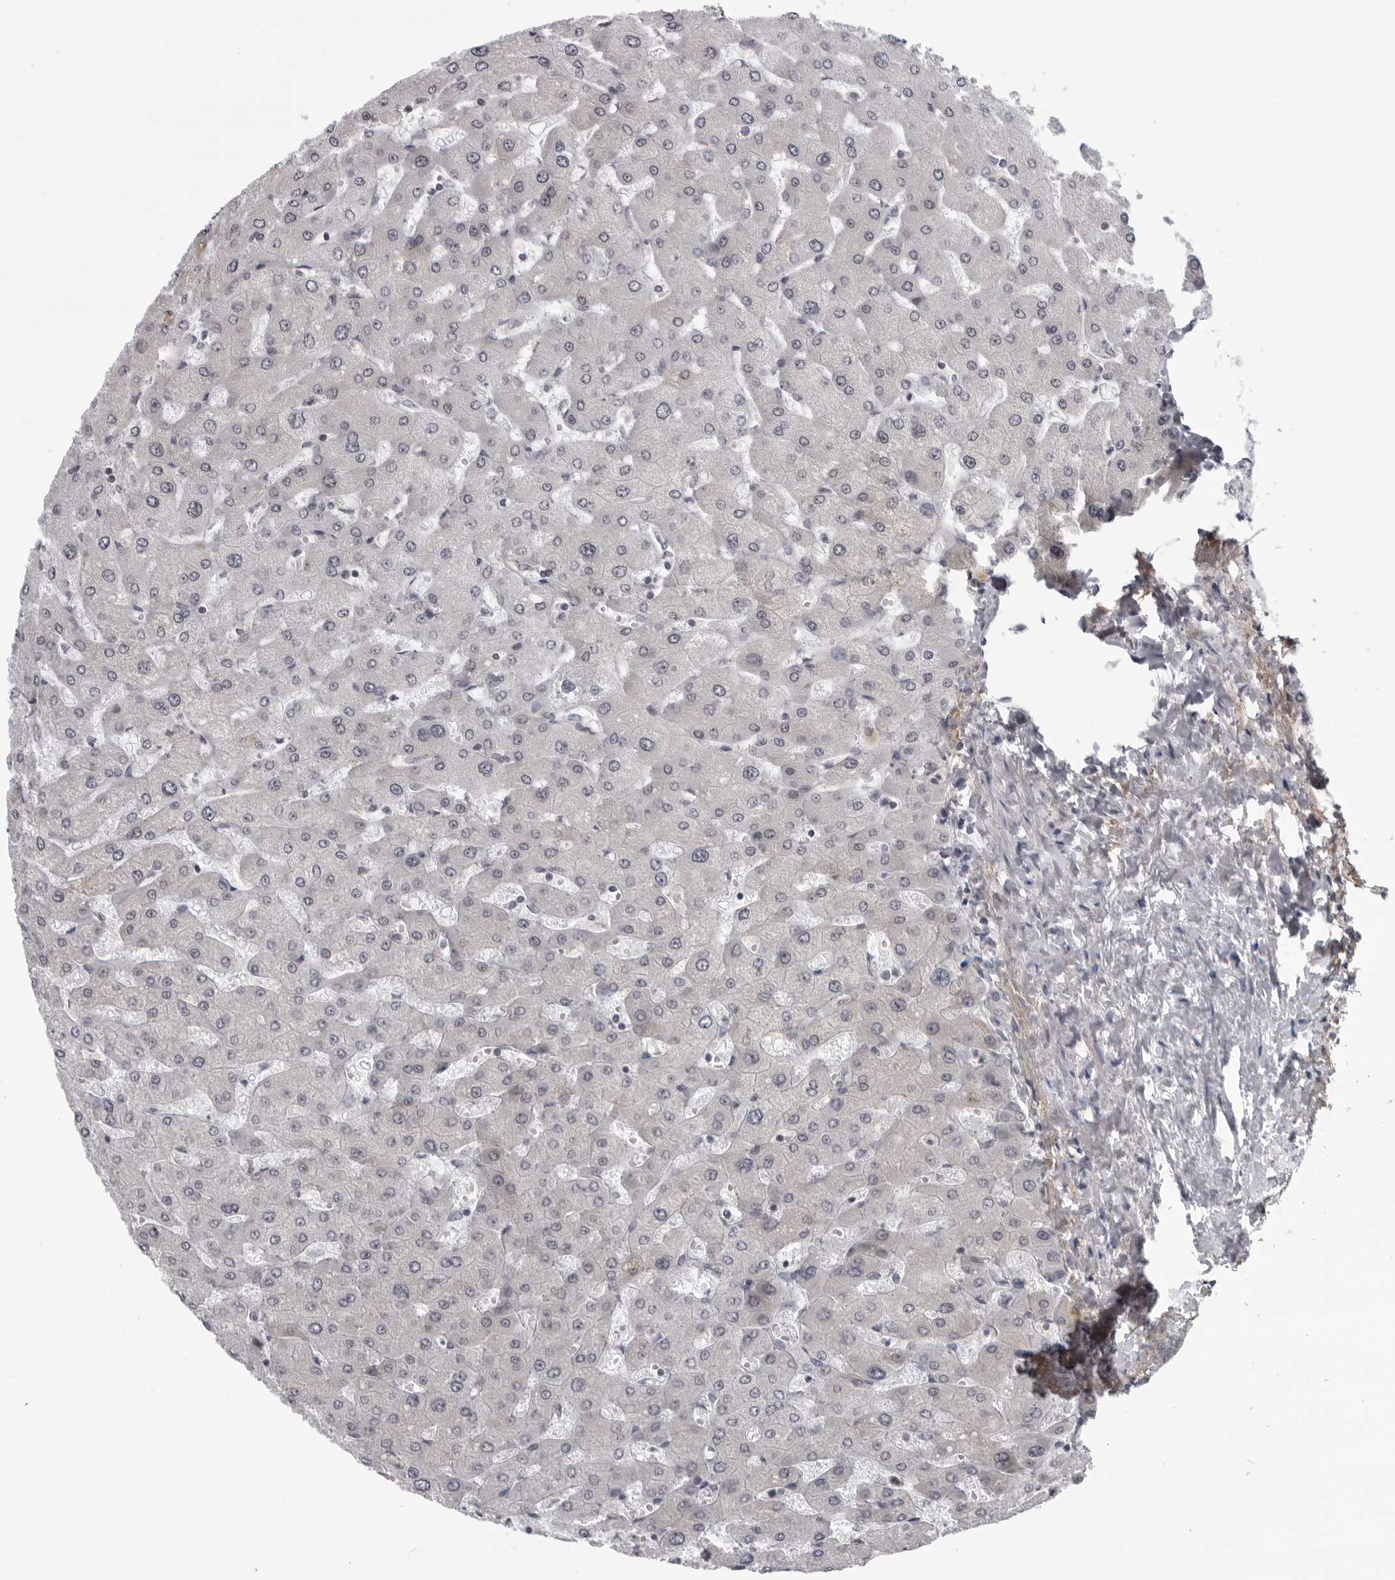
{"staining": {"intensity": "negative", "quantity": "none", "location": "none"}, "tissue": "liver", "cell_type": "Cholangiocytes", "image_type": "normal", "snomed": [{"axis": "morphology", "description": "Normal tissue, NOS"}, {"axis": "topography", "description": "Liver"}], "caption": "An immunohistochemistry photomicrograph of unremarkable liver is shown. There is no staining in cholangiocytes of liver.", "gene": "RTCA", "patient": {"sex": "male", "age": 55}}